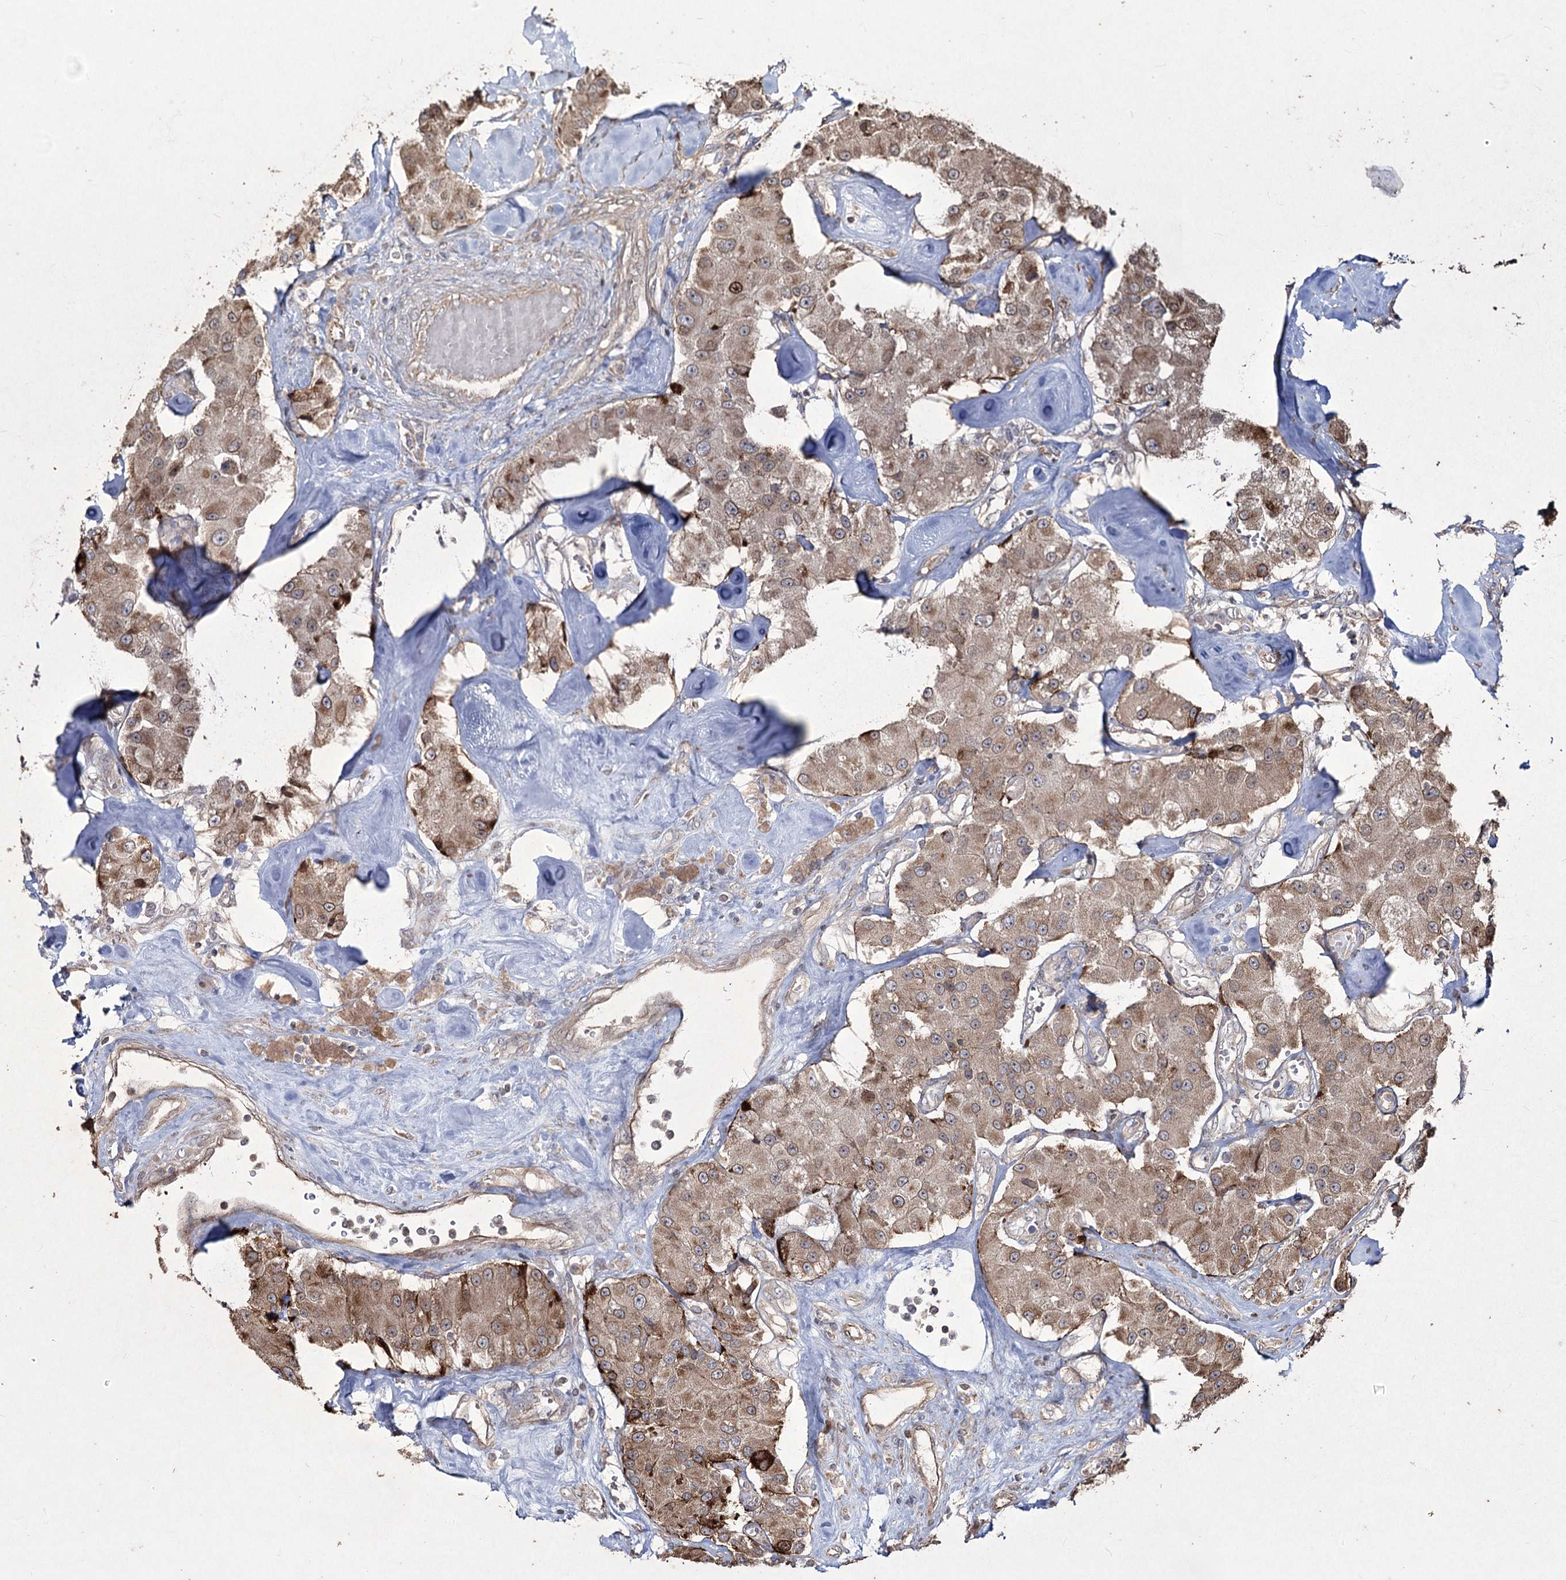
{"staining": {"intensity": "moderate", "quantity": ">75%", "location": "cytoplasmic/membranous"}, "tissue": "carcinoid", "cell_type": "Tumor cells", "image_type": "cancer", "snomed": [{"axis": "morphology", "description": "Carcinoid, malignant, NOS"}, {"axis": "topography", "description": "Pancreas"}], "caption": "Immunohistochemistry (IHC) staining of carcinoid (malignant), which demonstrates medium levels of moderate cytoplasmic/membranous positivity in about >75% of tumor cells indicating moderate cytoplasmic/membranous protein expression. The staining was performed using DAB (brown) for protein detection and nuclei were counterstained in hematoxylin (blue).", "gene": "PRC1", "patient": {"sex": "male", "age": 41}}